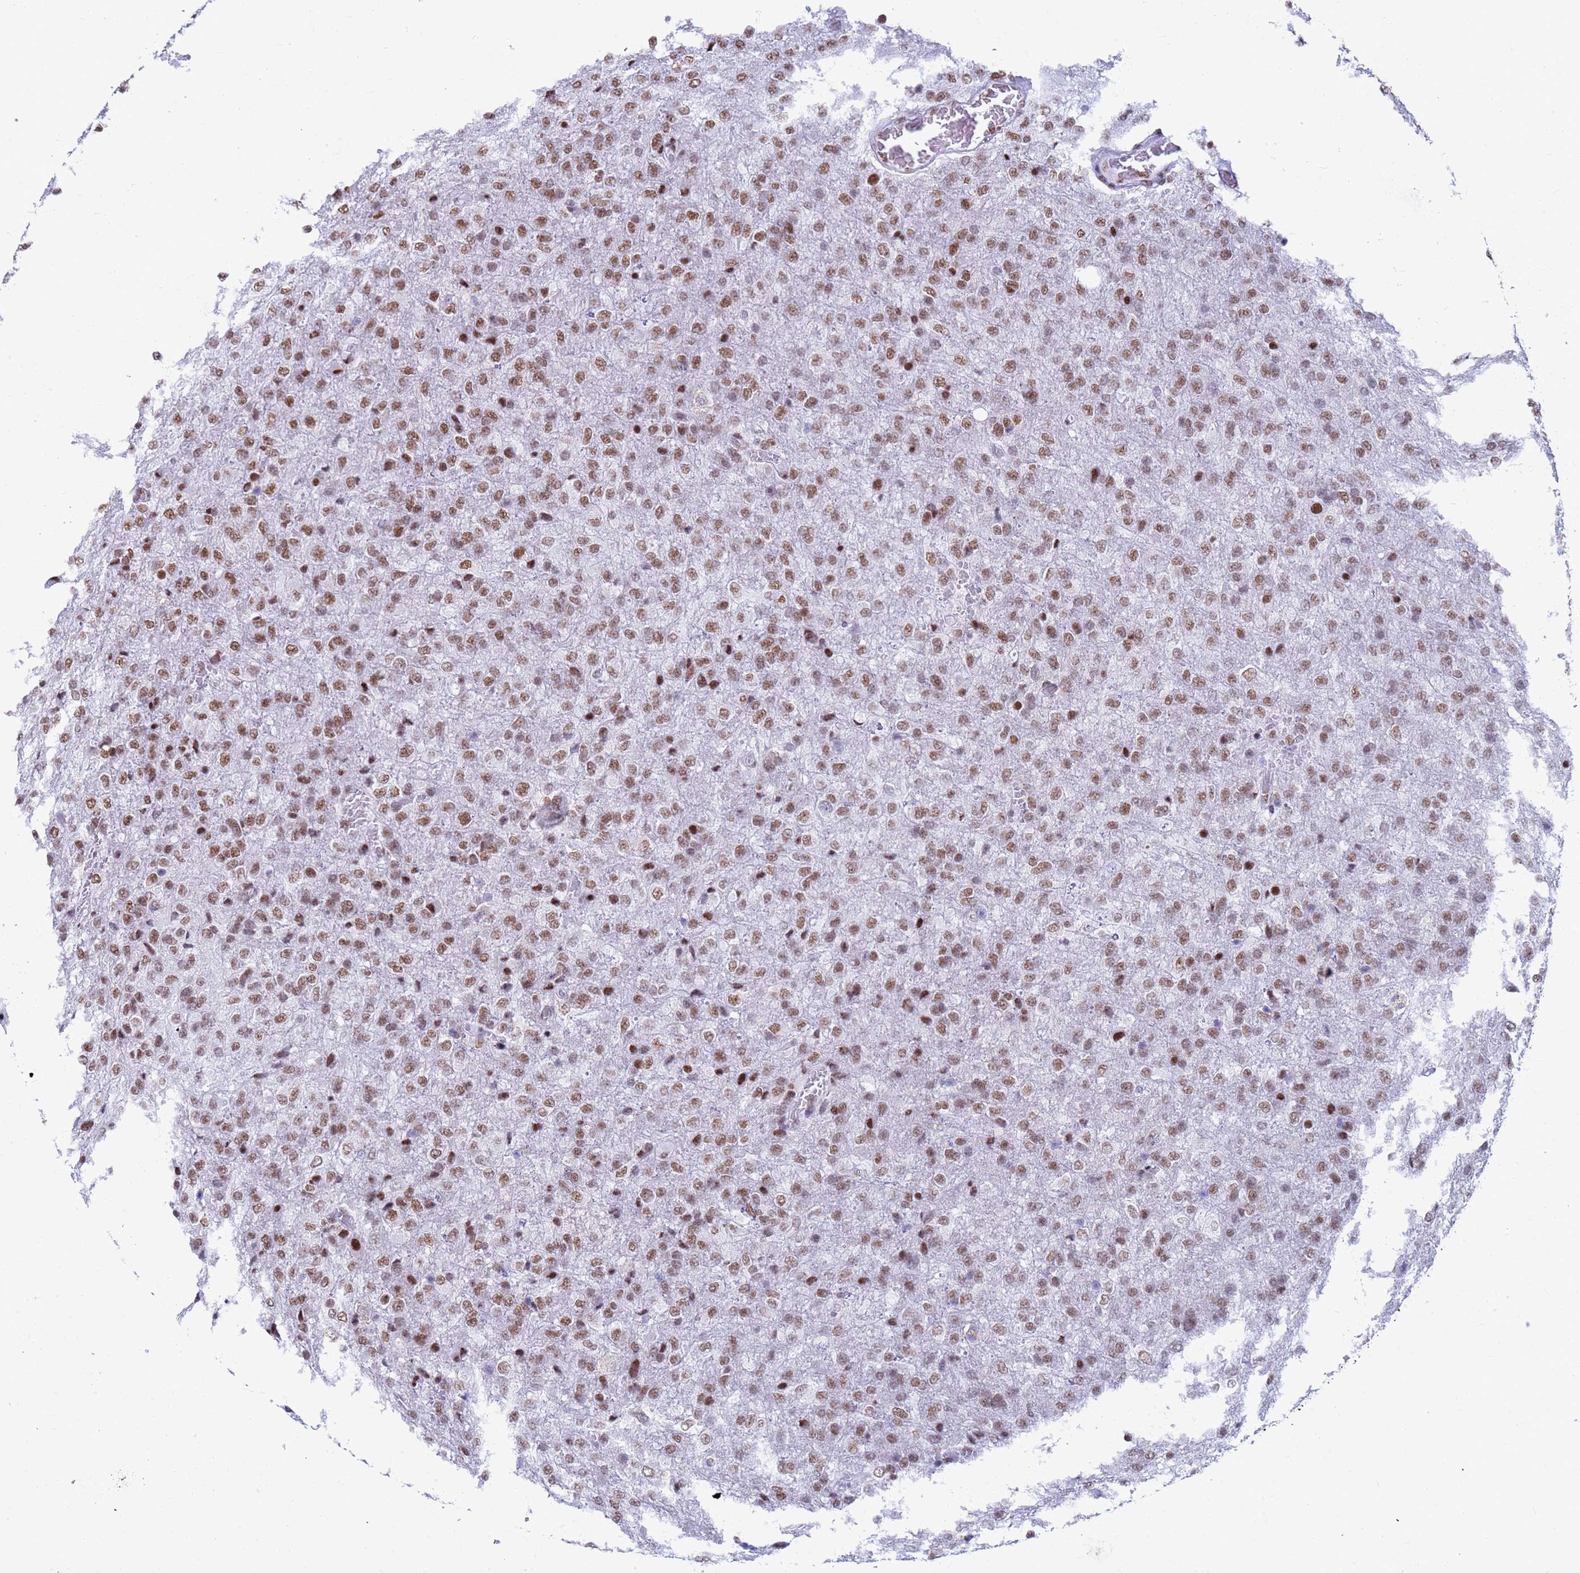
{"staining": {"intensity": "moderate", "quantity": ">75%", "location": "nuclear"}, "tissue": "glioma", "cell_type": "Tumor cells", "image_type": "cancer", "snomed": [{"axis": "morphology", "description": "Glioma, malignant, High grade"}, {"axis": "topography", "description": "Brain"}], "caption": "Malignant glioma (high-grade) was stained to show a protein in brown. There is medium levels of moderate nuclear positivity in approximately >75% of tumor cells. (DAB = brown stain, brightfield microscopy at high magnification).", "gene": "FAM170B", "patient": {"sex": "female", "age": 74}}